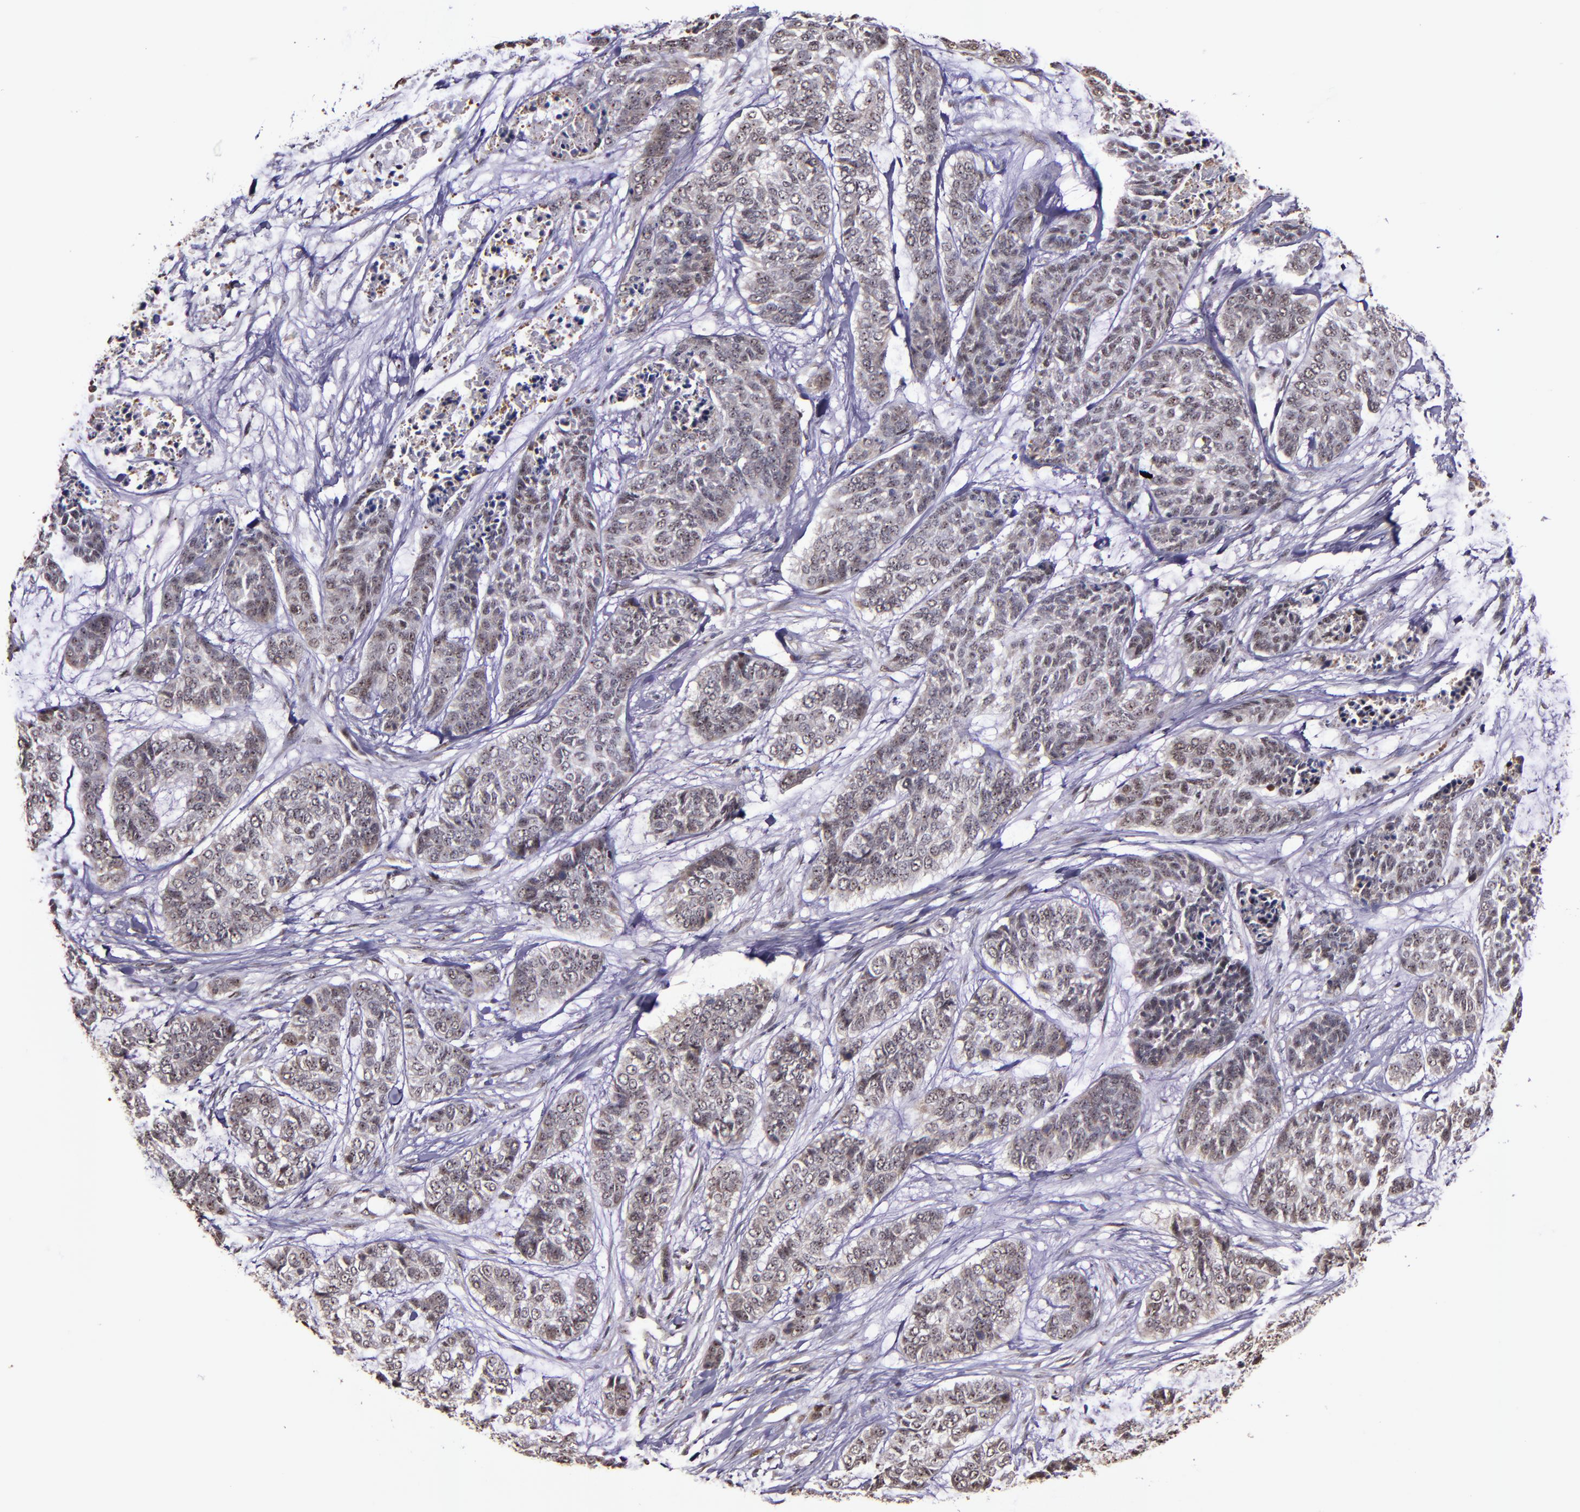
{"staining": {"intensity": "weak", "quantity": "<25%", "location": "cytoplasmic/membranous,nuclear"}, "tissue": "skin cancer", "cell_type": "Tumor cells", "image_type": "cancer", "snomed": [{"axis": "morphology", "description": "Basal cell carcinoma"}, {"axis": "topography", "description": "Skin"}], "caption": "DAB (3,3'-diaminobenzidine) immunohistochemical staining of basal cell carcinoma (skin) exhibits no significant positivity in tumor cells.", "gene": "CECR2", "patient": {"sex": "female", "age": 64}}